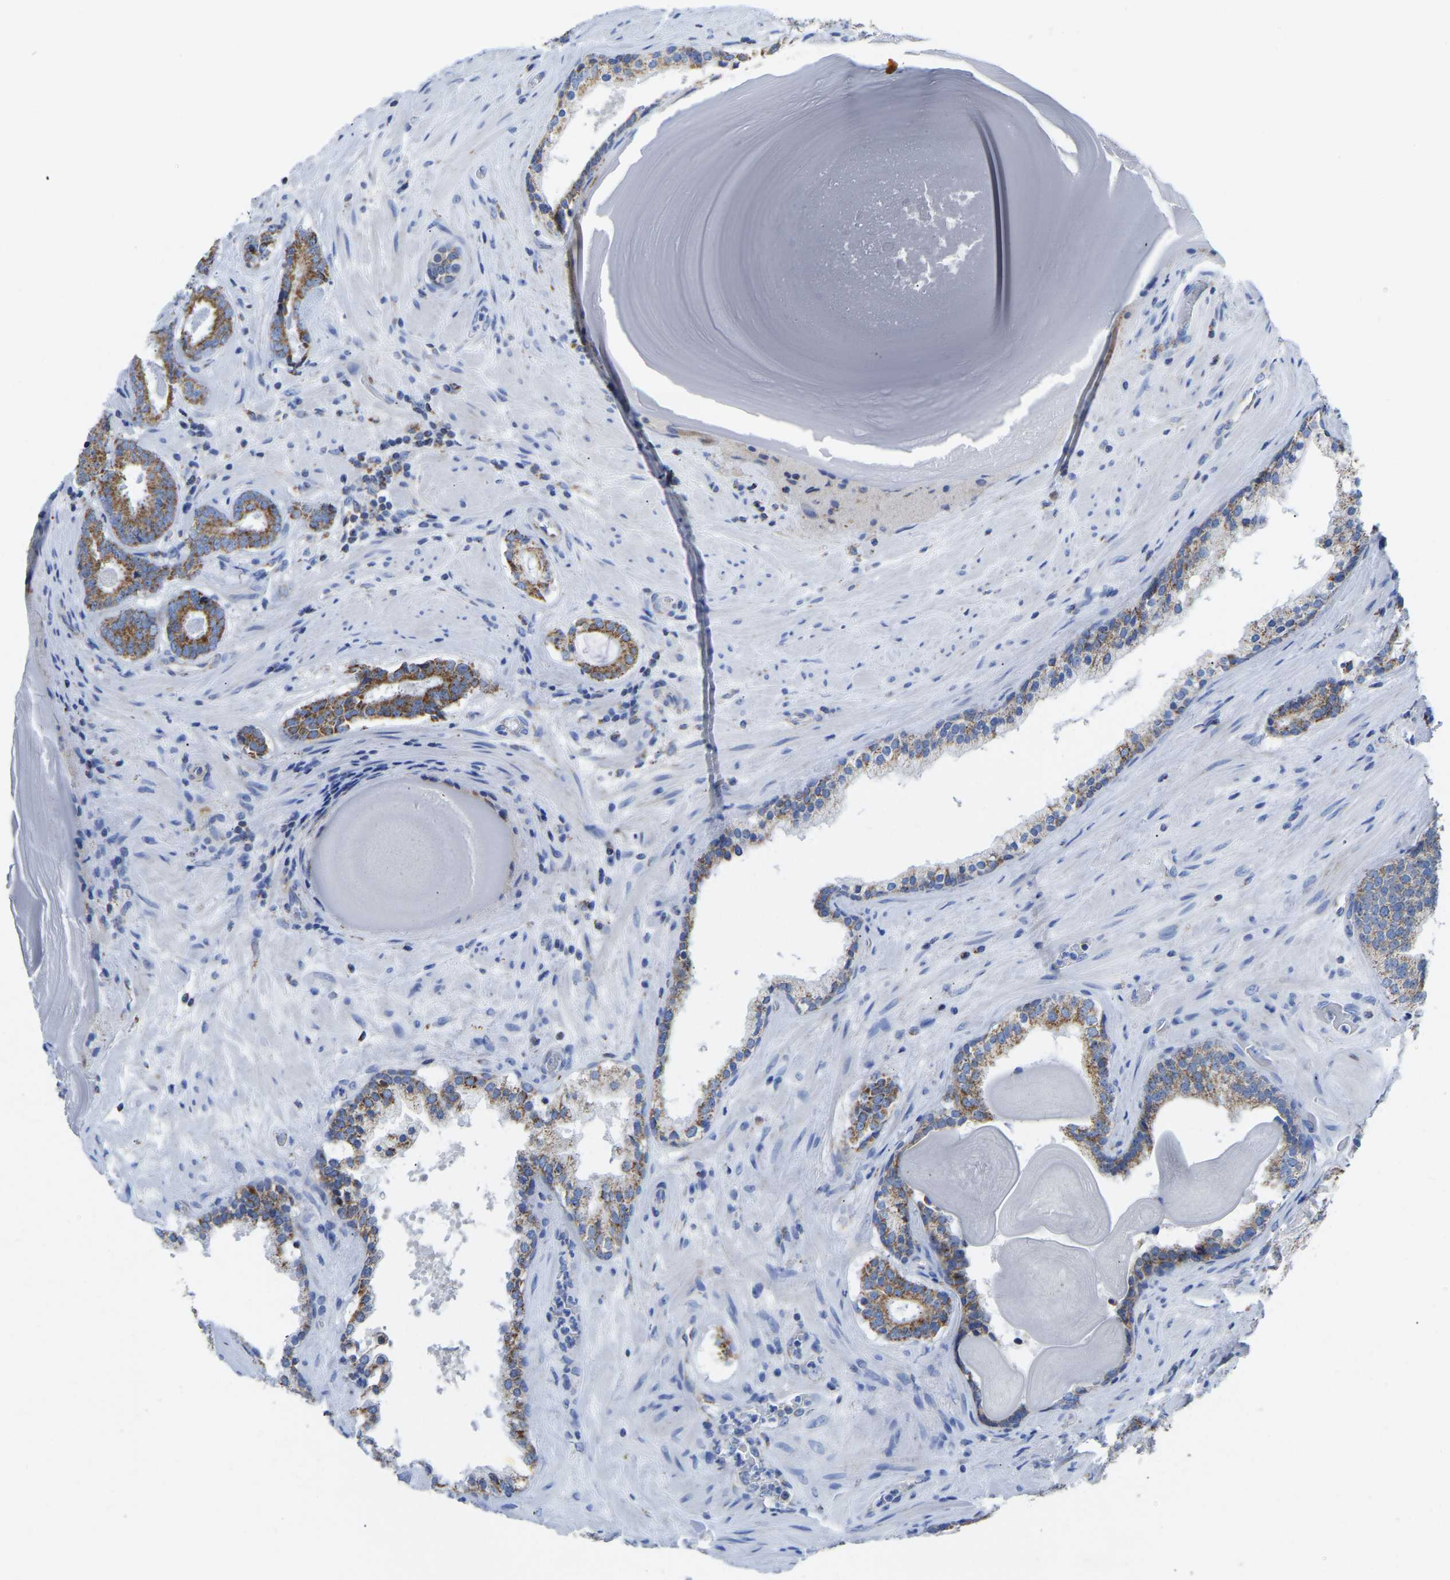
{"staining": {"intensity": "moderate", "quantity": ">75%", "location": "cytoplasmic/membranous"}, "tissue": "prostate cancer", "cell_type": "Tumor cells", "image_type": "cancer", "snomed": [{"axis": "morphology", "description": "Adenocarcinoma, Low grade"}, {"axis": "topography", "description": "Prostate"}], "caption": "An immunohistochemistry (IHC) photomicrograph of neoplastic tissue is shown. Protein staining in brown shows moderate cytoplasmic/membranous positivity in prostate low-grade adenocarcinoma within tumor cells.", "gene": "ETFA", "patient": {"sex": "male", "age": 69}}